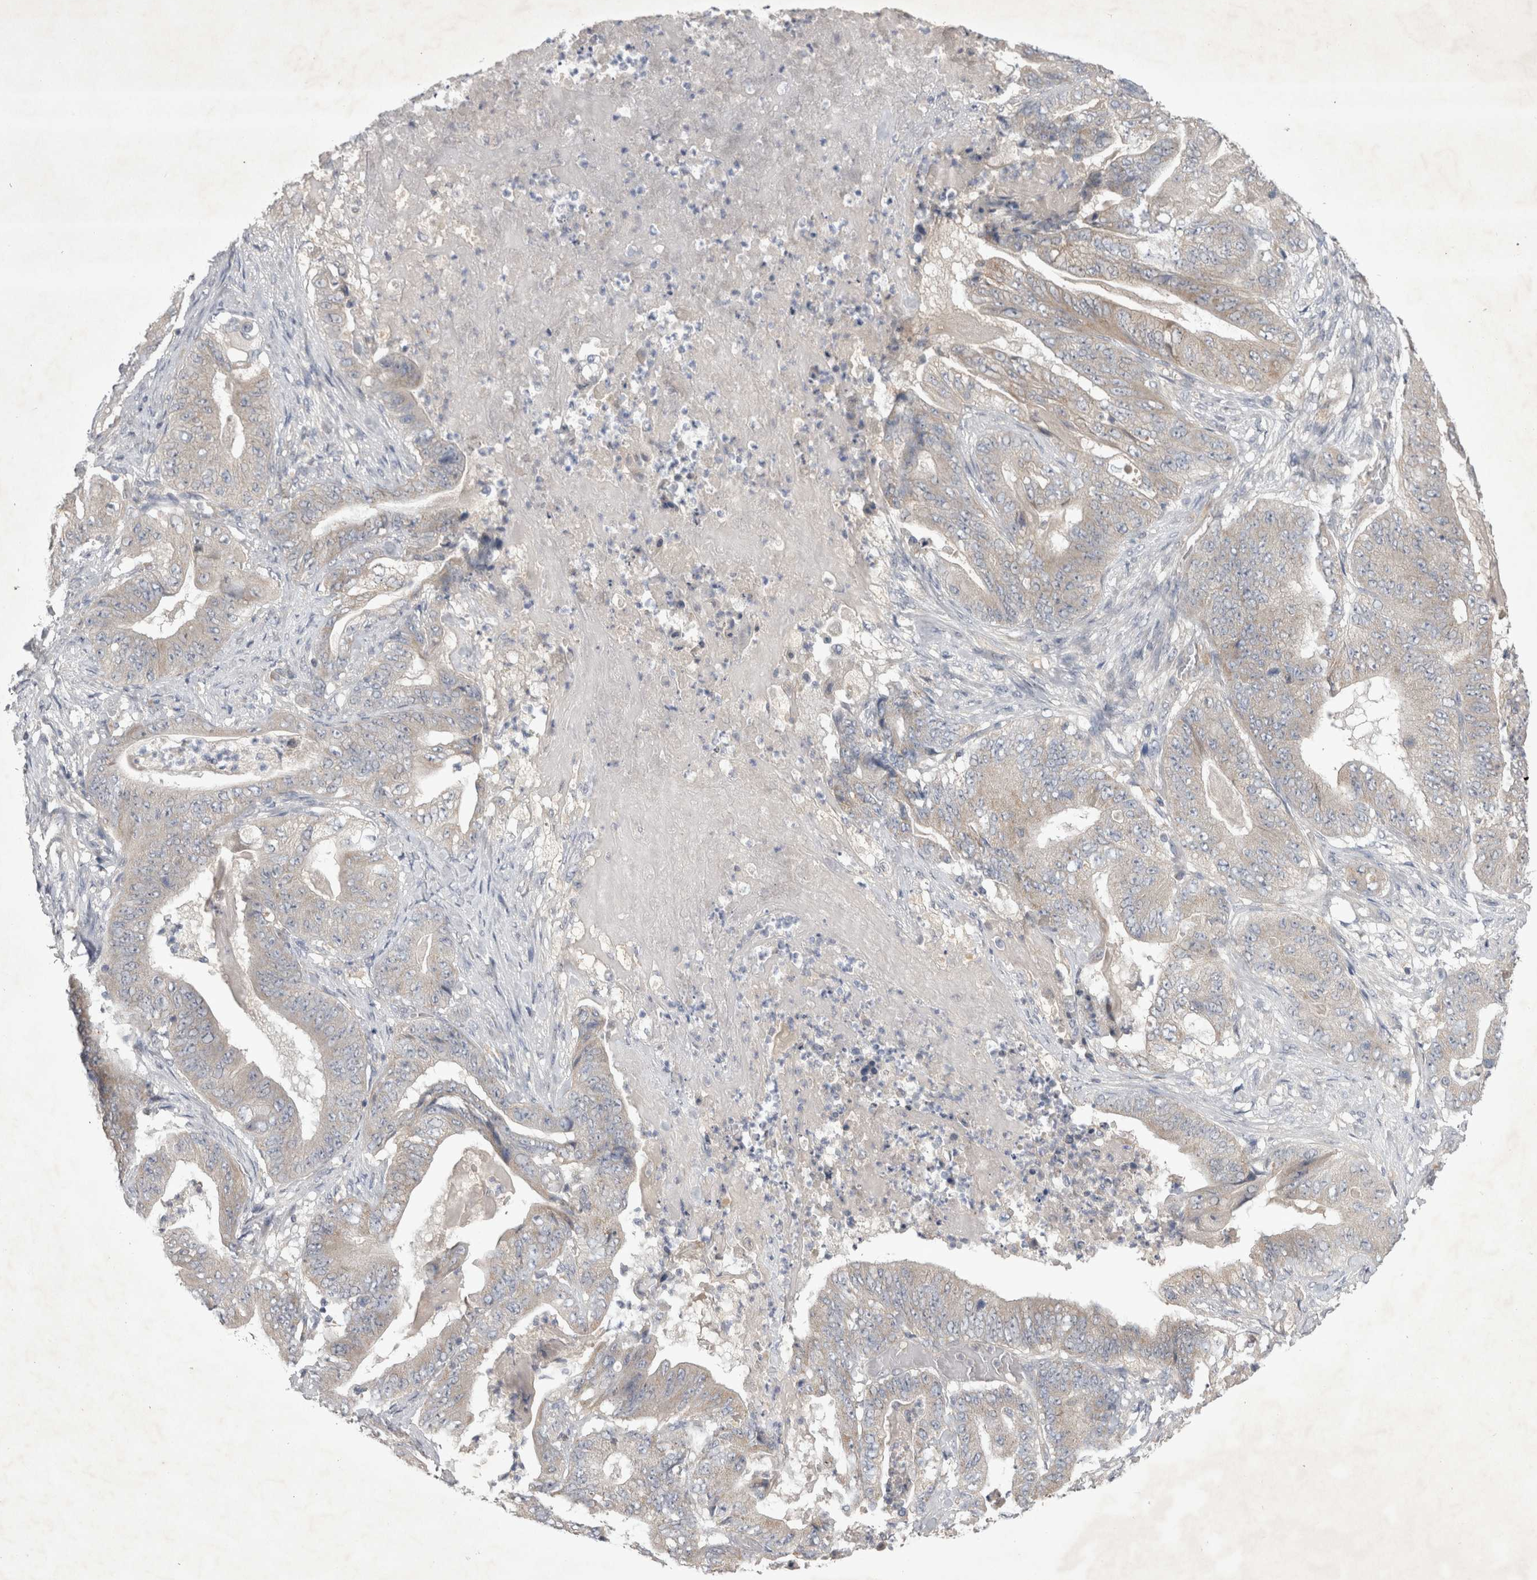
{"staining": {"intensity": "weak", "quantity": "25%-75%", "location": "cytoplasmic/membranous"}, "tissue": "stomach cancer", "cell_type": "Tumor cells", "image_type": "cancer", "snomed": [{"axis": "morphology", "description": "Adenocarcinoma, NOS"}, {"axis": "topography", "description": "Stomach"}], "caption": "Protein expression analysis of human adenocarcinoma (stomach) reveals weak cytoplasmic/membranous staining in approximately 25%-75% of tumor cells. The staining was performed using DAB (3,3'-diaminobenzidine) to visualize the protein expression in brown, while the nuclei were stained in blue with hematoxylin (Magnification: 20x).", "gene": "SRD5A3", "patient": {"sex": "female", "age": 73}}